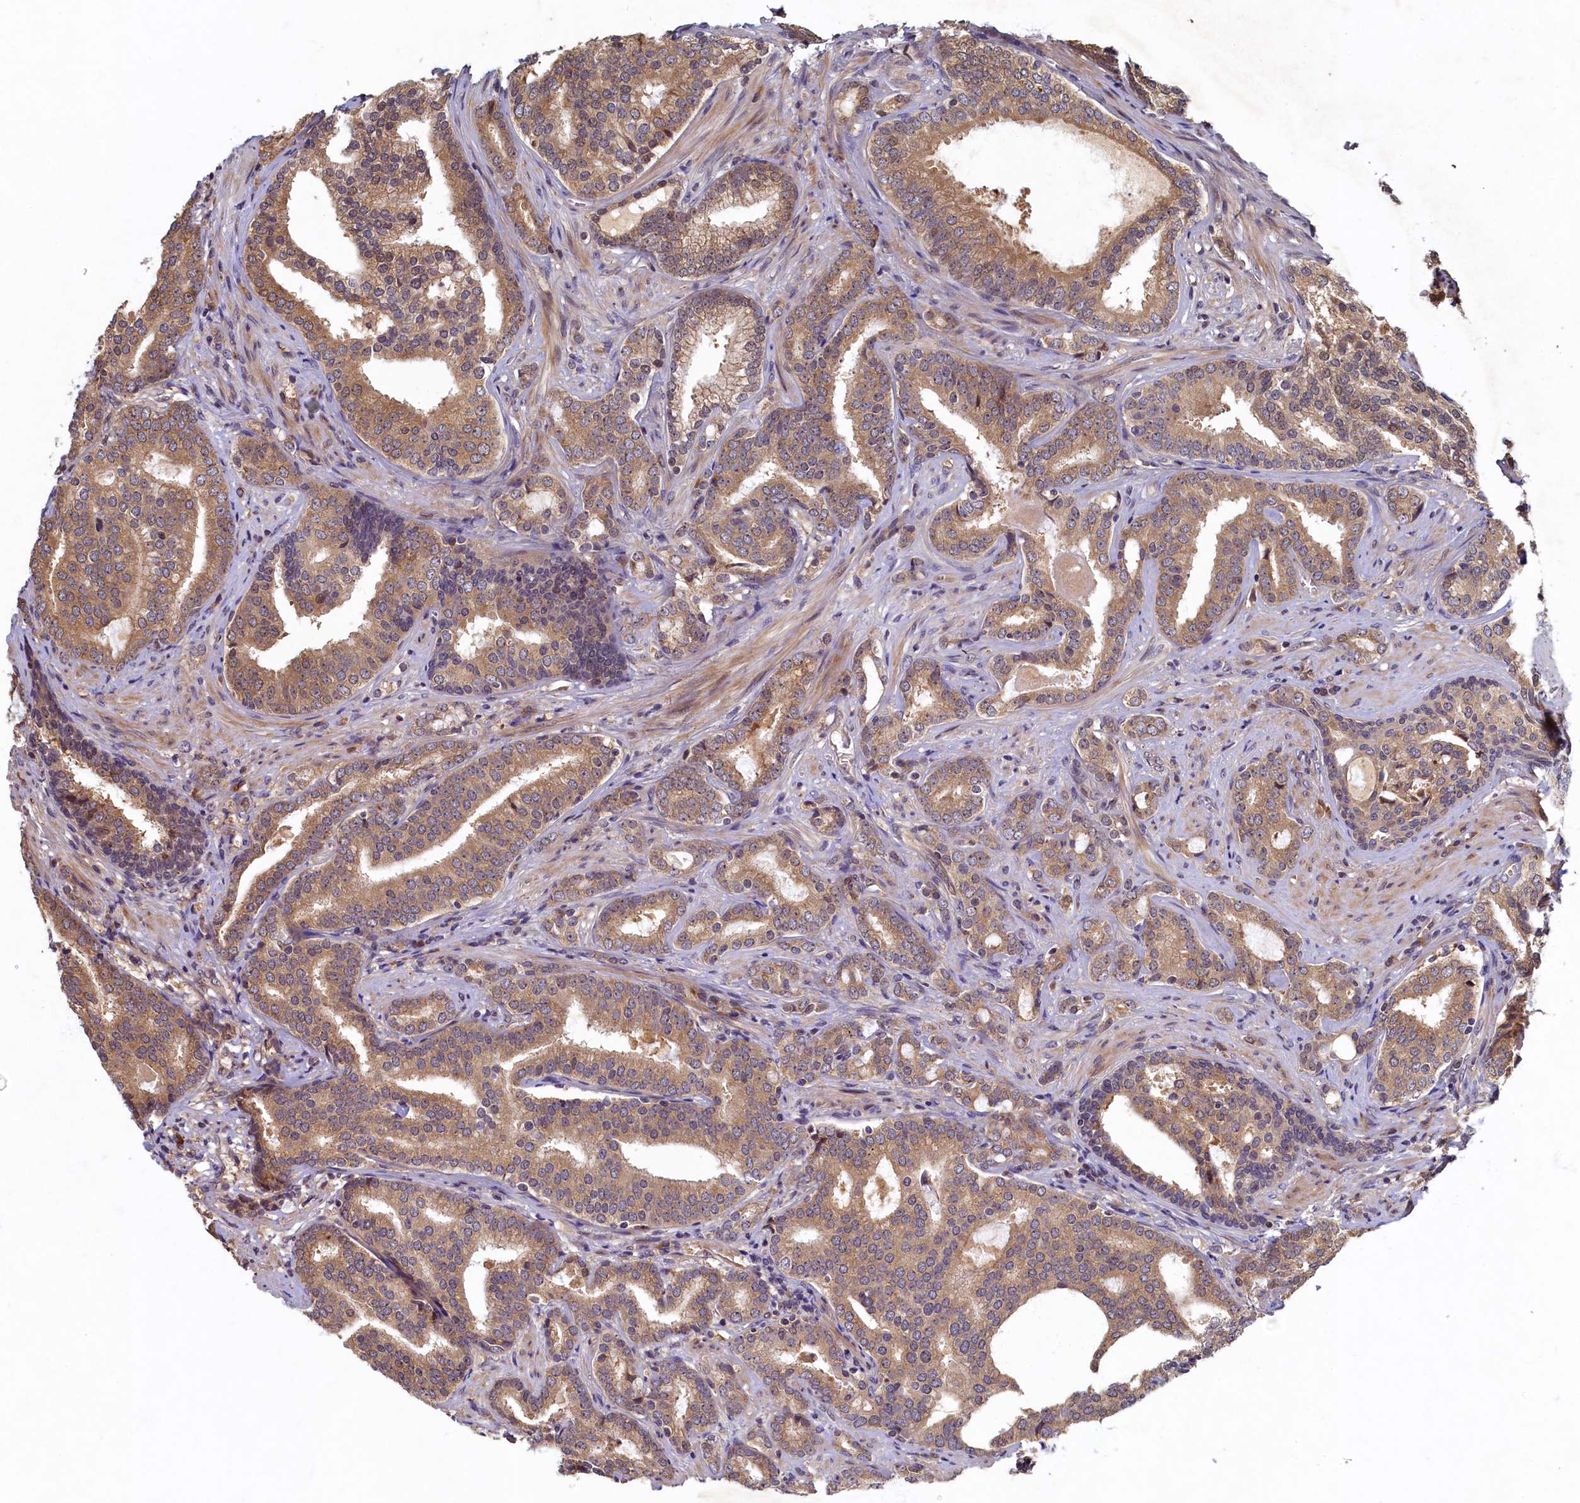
{"staining": {"intensity": "moderate", "quantity": ">75%", "location": "cytoplasmic/membranous"}, "tissue": "prostate cancer", "cell_type": "Tumor cells", "image_type": "cancer", "snomed": [{"axis": "morphology", "description": "Adenocarcinoma, High grade"}, {"axis": "topography", "description": "Prostate"}], "caption": "Brown immunohistochemical staining in human prostate cancer reveals moderate cytoplasmic/membranous staining in approximately >75% of tumor cells.", "gene": "LCMT2", "patient": {"sex": "male", "age": 63}}